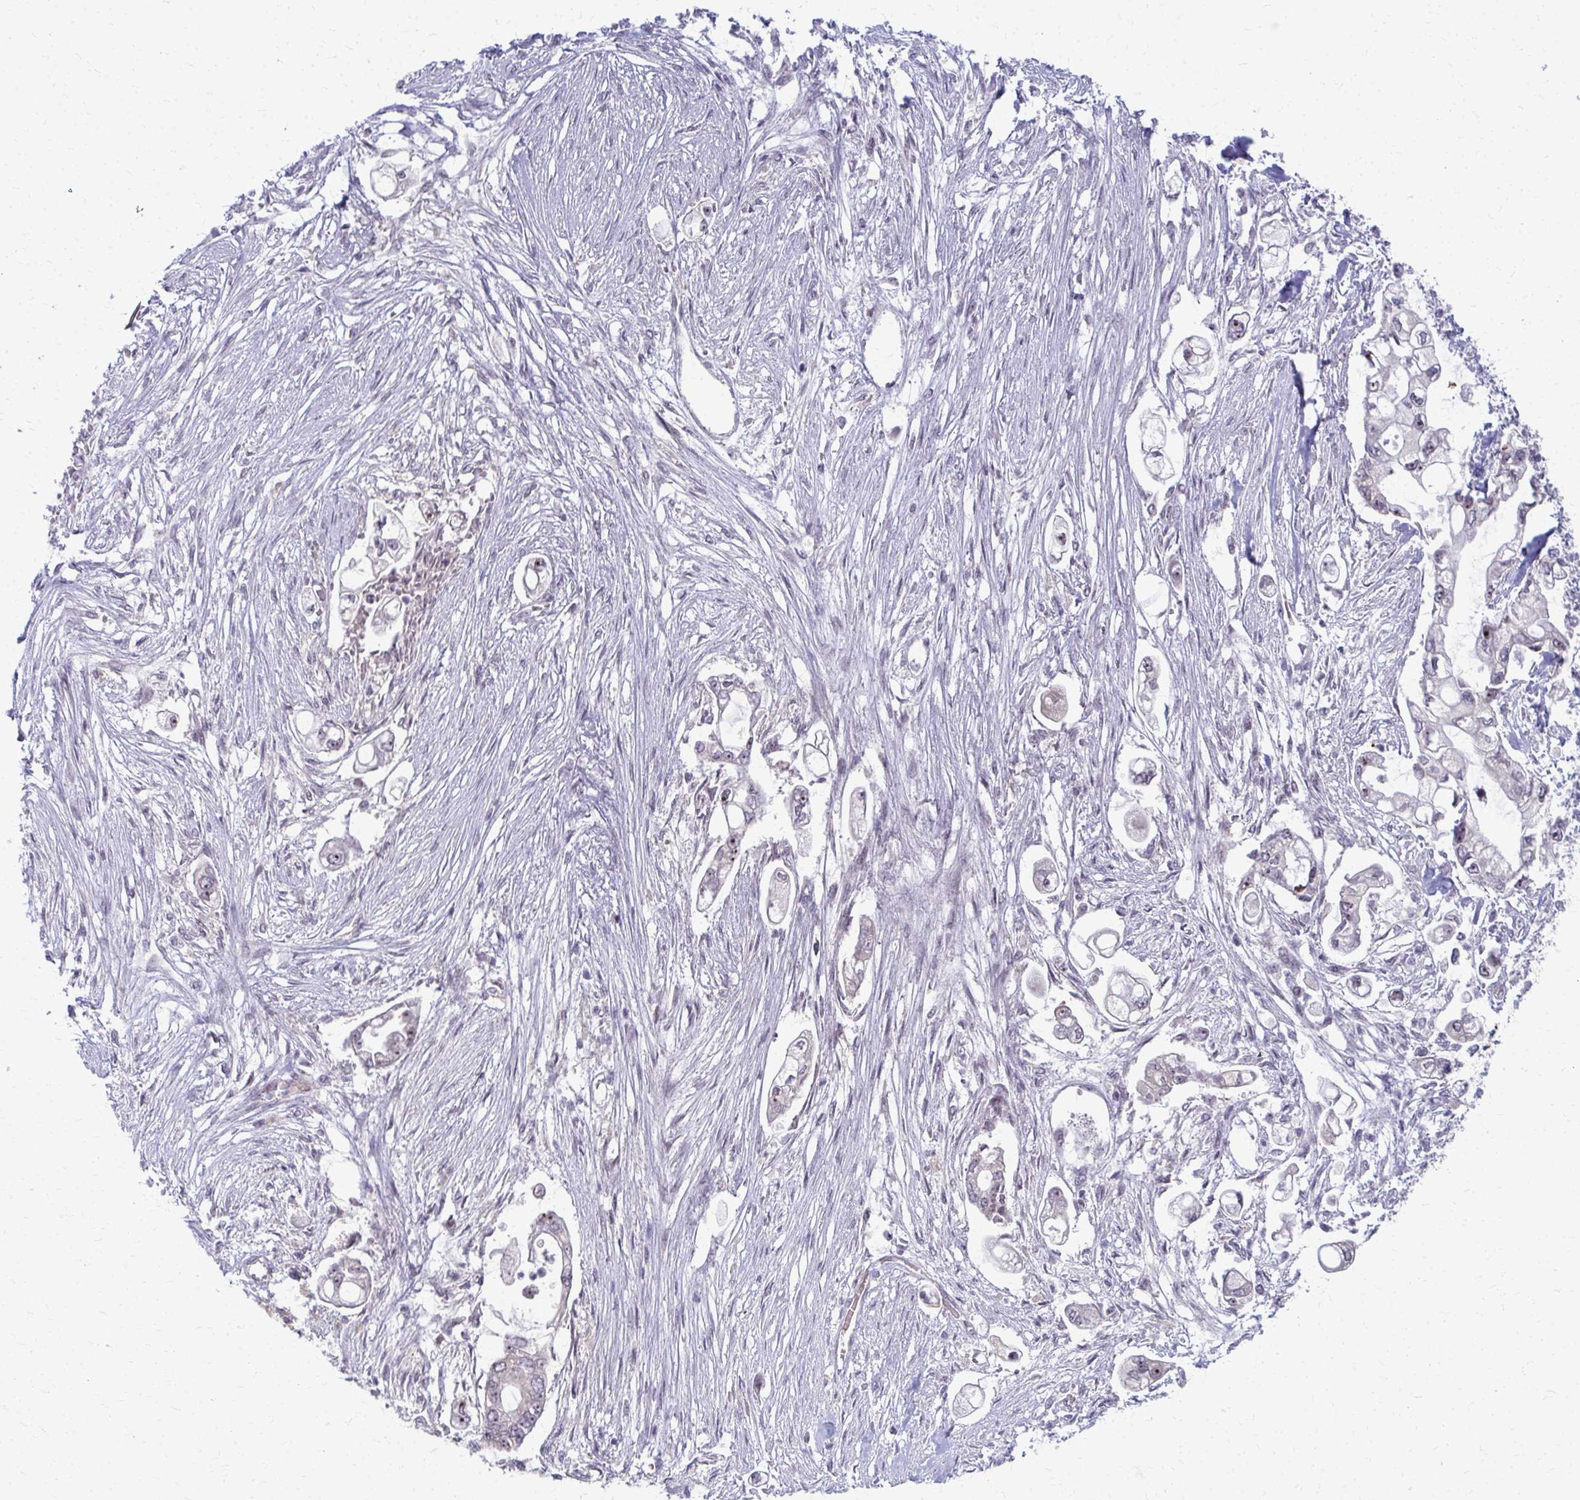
{"staining": {"intensity": "moderate", "quantity": "25%-75%", "location": "nuclear"}, "tissue": "pancreatic cancer", "cell_type": "Tumor cells", "image_type": "cancer", "snomed": [{"axis": "morphology", "description": "Adenocarcinoma, NOS"}, {"axis": "topography", "description": "Pancreas"}], "caption": "Moderate nuclear protein expression is seen in about 25%-75% of tumor cells in pancreatic adenocarcinoma.", "gene": "NUDT16", "patient": {"sex": "female", "age": 69}}